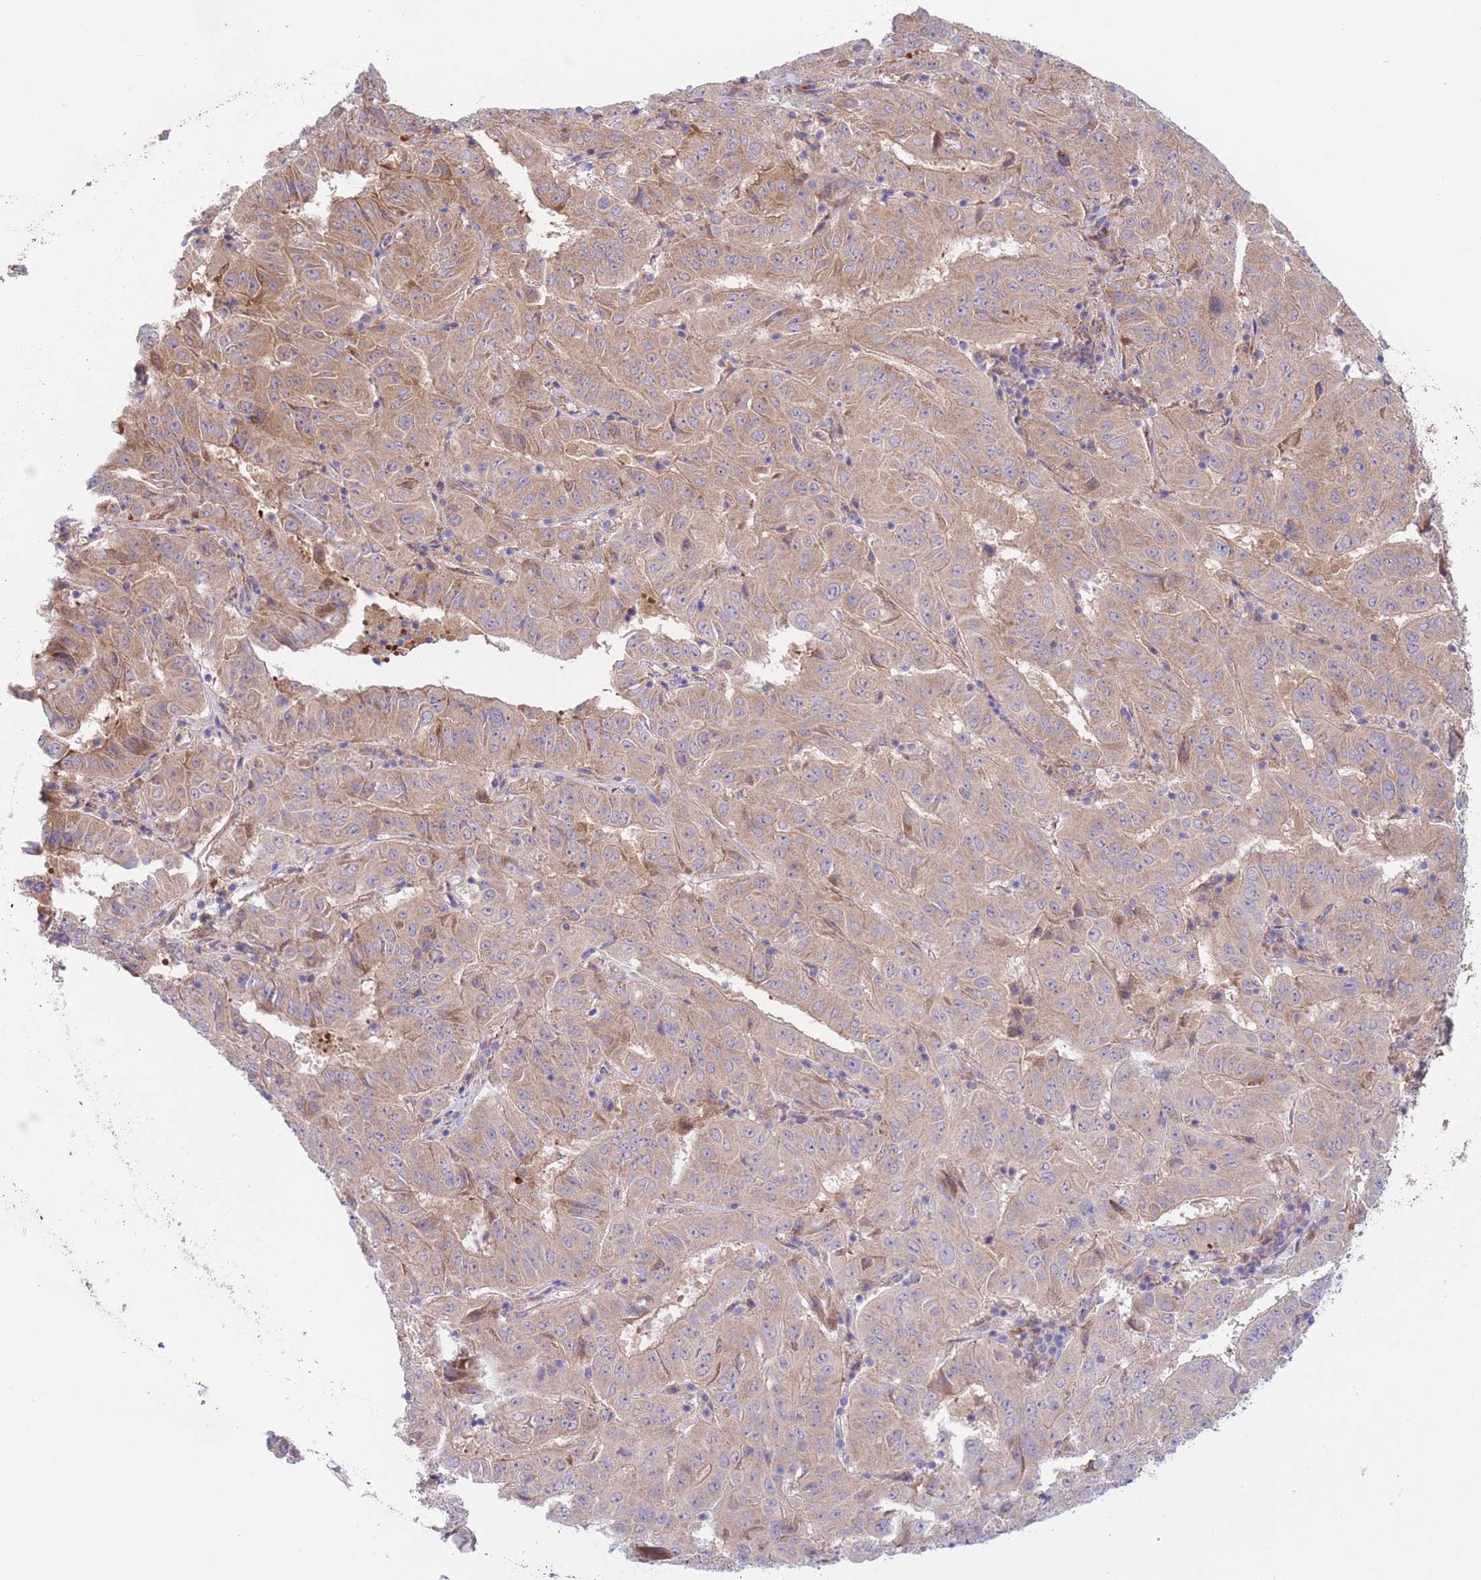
{"staining": {"intensity": "moderate", "quantity": ">75%", "location": "cytoplasmic/membranous"}, "tissue": "pancreatic cancer", "cell_type": "Tumor cells", "image_type": "cancer", "snomed": [{"axis": "morphology", "description": "Adenocarcinoma, NOS"}, {"axis": "topography", "description": "Pancreas"}], "caption": "Human pancreatic cancer stained for a protein (brown) demonstrates moderate cytoplasmic/membranous positive staining in approximately >75% of tumor cells.", "gene": "CHAC1", "patient": {"sex": "male", "age": 63}}